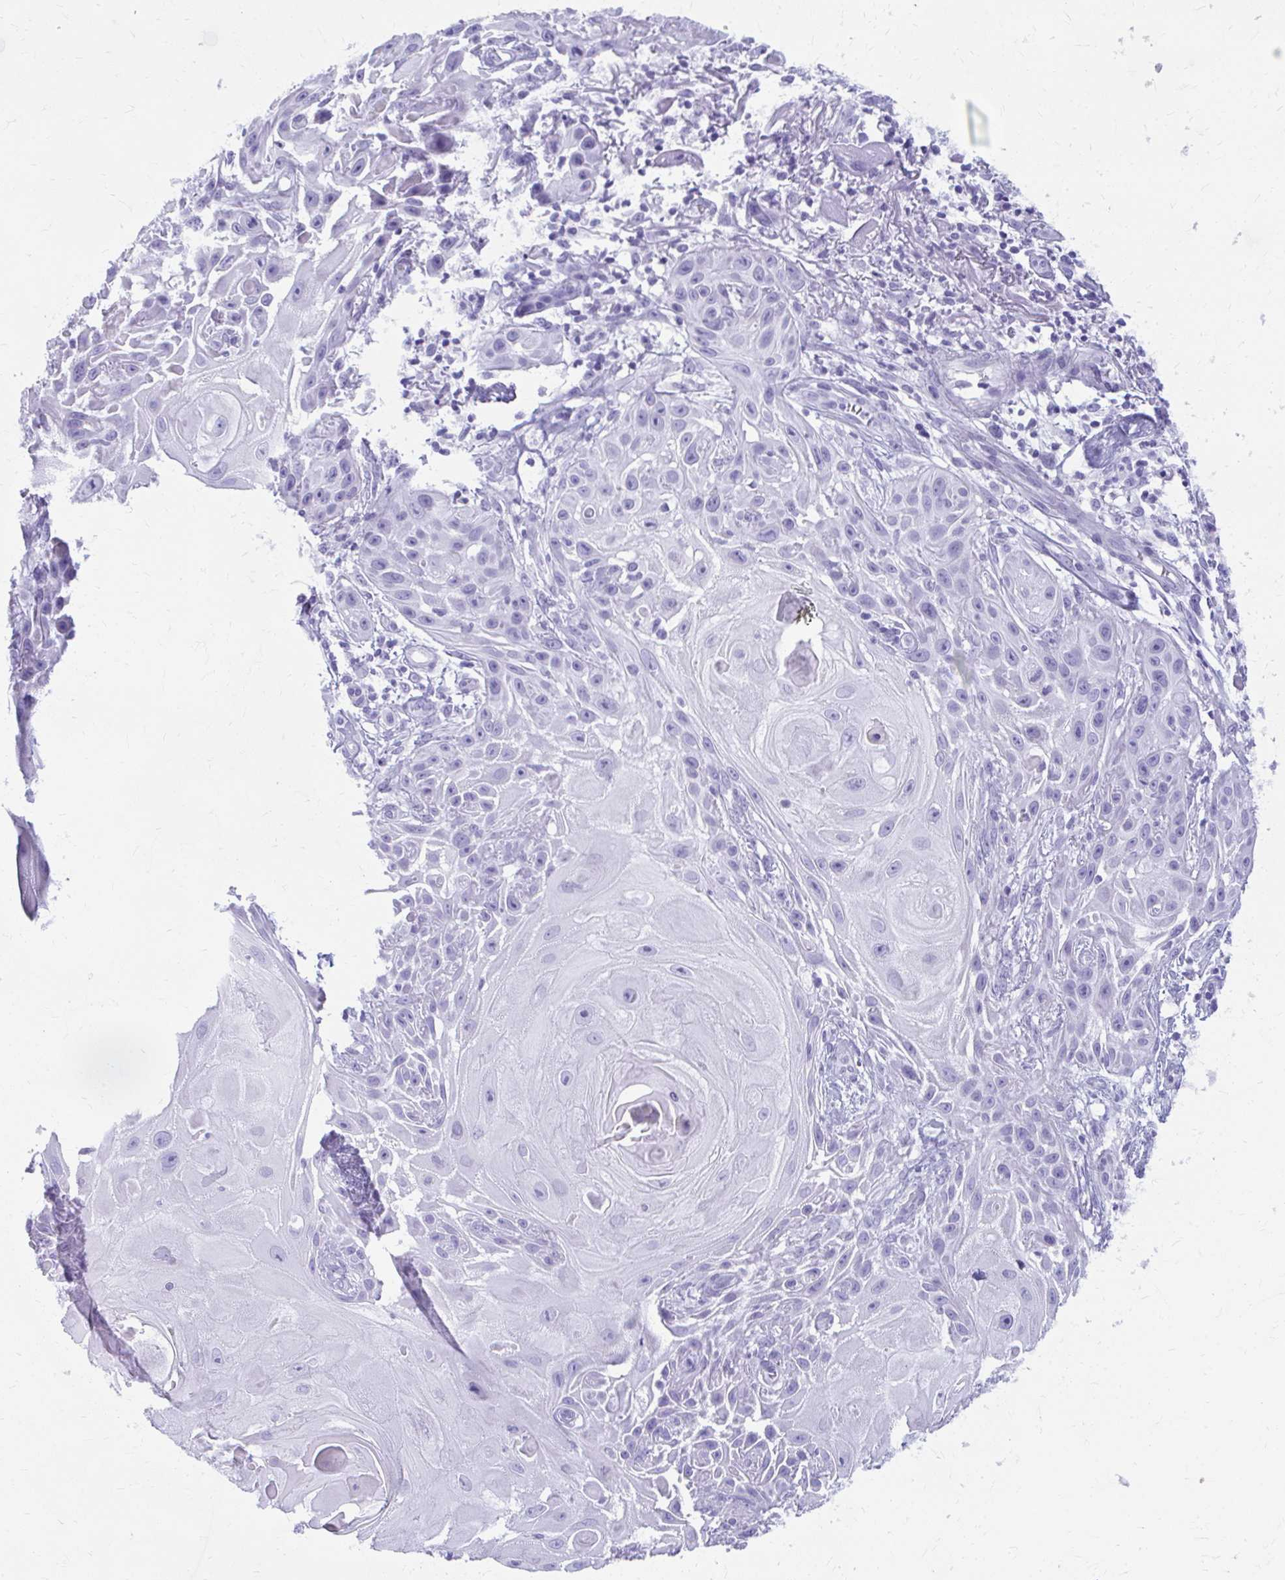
{"staining": {"intensity": "negative", "quantity": "none", "location": "none"}, "tissue": "skin cancer", "cell_type": "Tumor cells", "image_type": "cancer", "snomed": [{"axis": "morphology", "description": "Squamous cell carcinoma, NOS"}, {"axis": "topography", "description": "Skin"}], "caption": "There is no significant expression in tumor cells of squamous cell carcinoma (skin). The staining was performed using DAB (3,3'-diaminobenzidine) to visualize the protein expression in brown, while the nuclei were stained in blue with hematoxylin (Magnification: 20x).", "gene": "MAF1", "patient": {"sex": "female", "age": 91}}